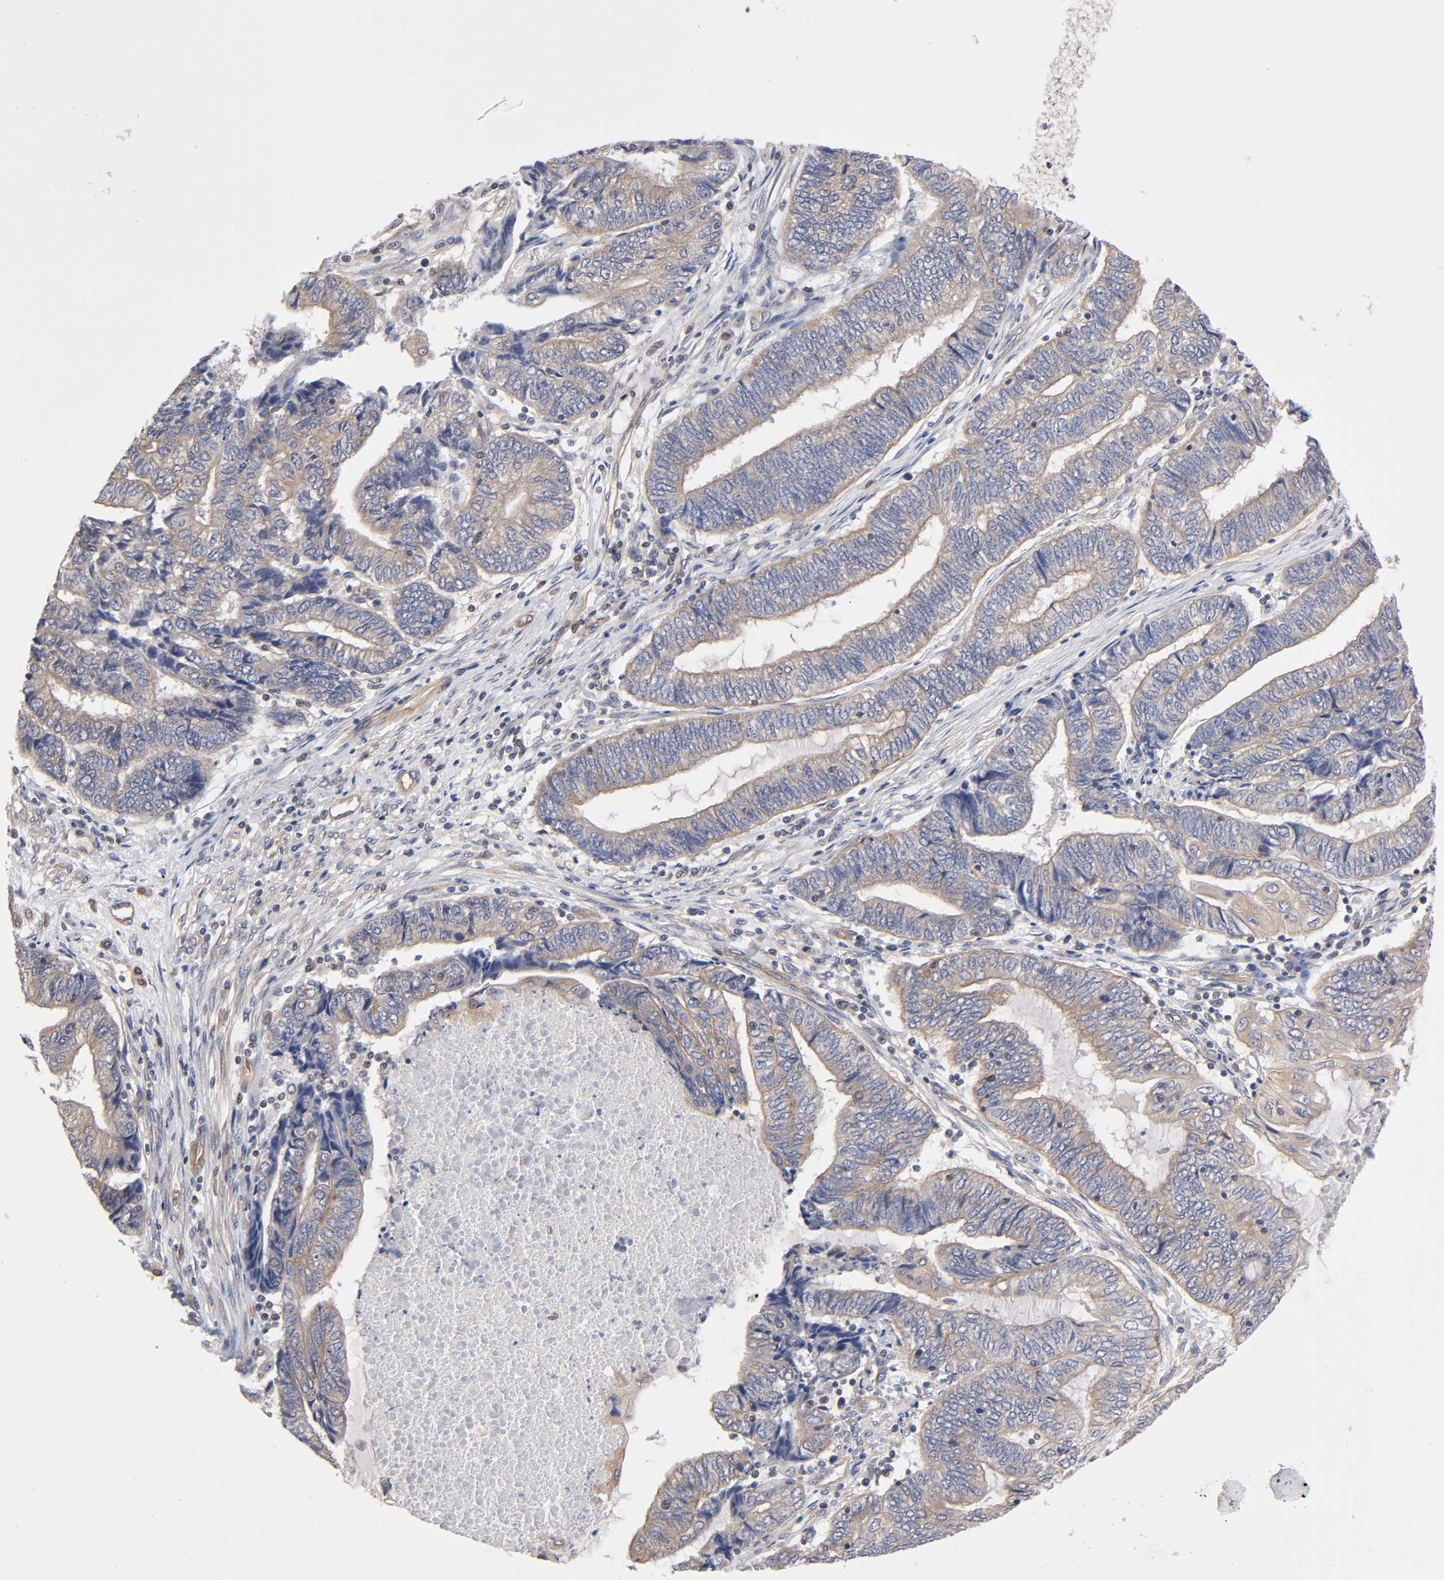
{"staining": {"intensity": "weak", "quantity": ">75%", "location": "cytoplasmic/membranous"}, "tissue": "endometrial cancer", "cell_type": "Tumor cells", "image_type": "cancer", "snomed": [{"axis": "morphology", "description": "Adenocarcinoma, NOS"}, {"axis": "topography", "description": "Uterus"}, {"axis": "topography", "description": "Endometrium"}], "caption": "High-magnification brightfield microscopy of endometrial cancer stained with DAB (brown) and counterstained with hematoxylin (blue). tumor cells exhibit weak cytoplasmic/membranous expression is present in approximately>75% of cells. (brown staining indicates protein expression, while blue staining denotes nuclei).", "gene": "STRN3", "patient": {"sex": "female", "age": 70}}